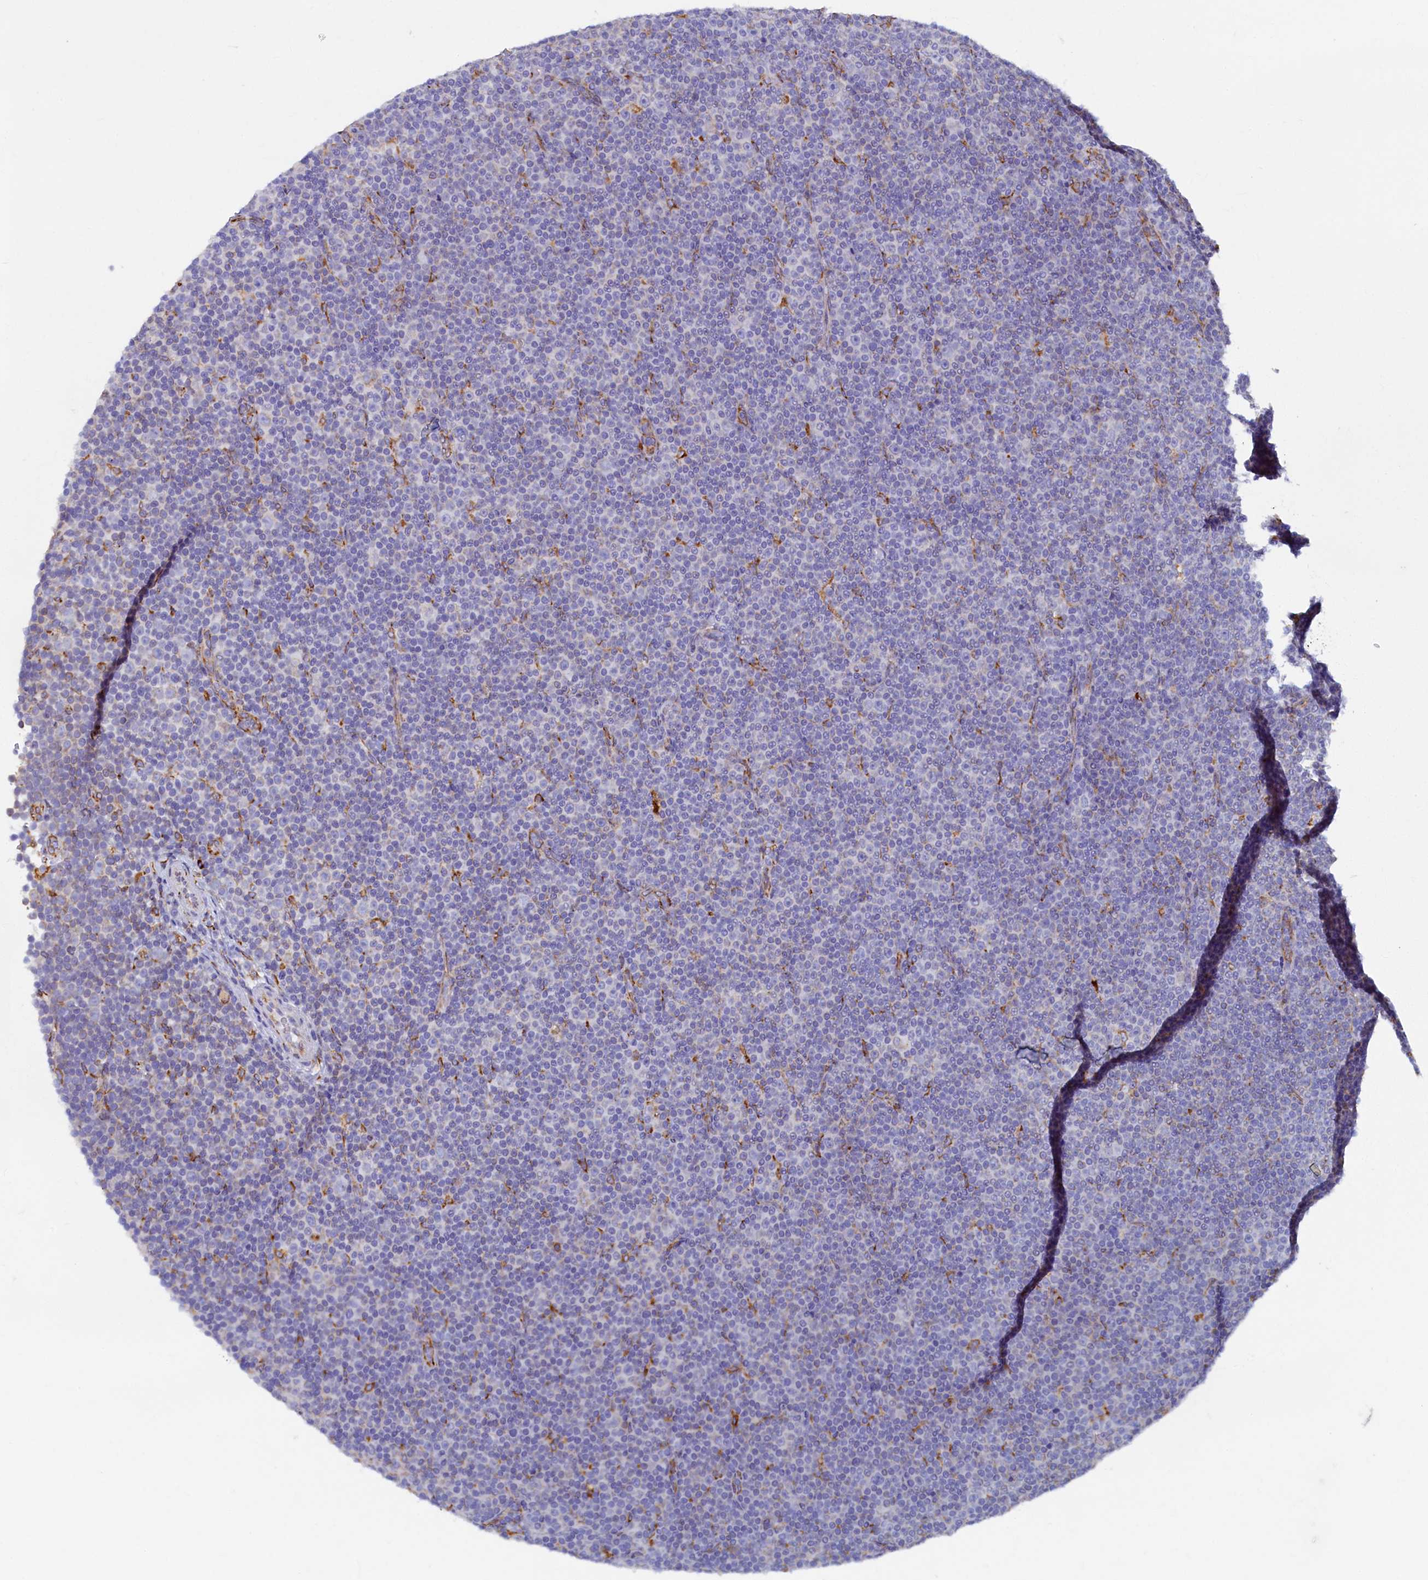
{"staining": {"intensity": "negative", "quantity": "none", "location": "none"}, "tissue": "lymphoma", "cell_type": "Tumor cells", "image_type": "cancer", "snomed": [{"axis": "morphology", "description": "Malignant lymphoma, non-Hodgkin's type, Low grade"}, {"axis": "topography", "description": "Lymph node"}], "caption": "The IHC photomicrograph has no significant expression in tumor cells of low-grade malignant lymphoma, non-Hodgkin's type tissue.", "gene": "TMEM18", "patient": {"sex": "female", "age": 67}}